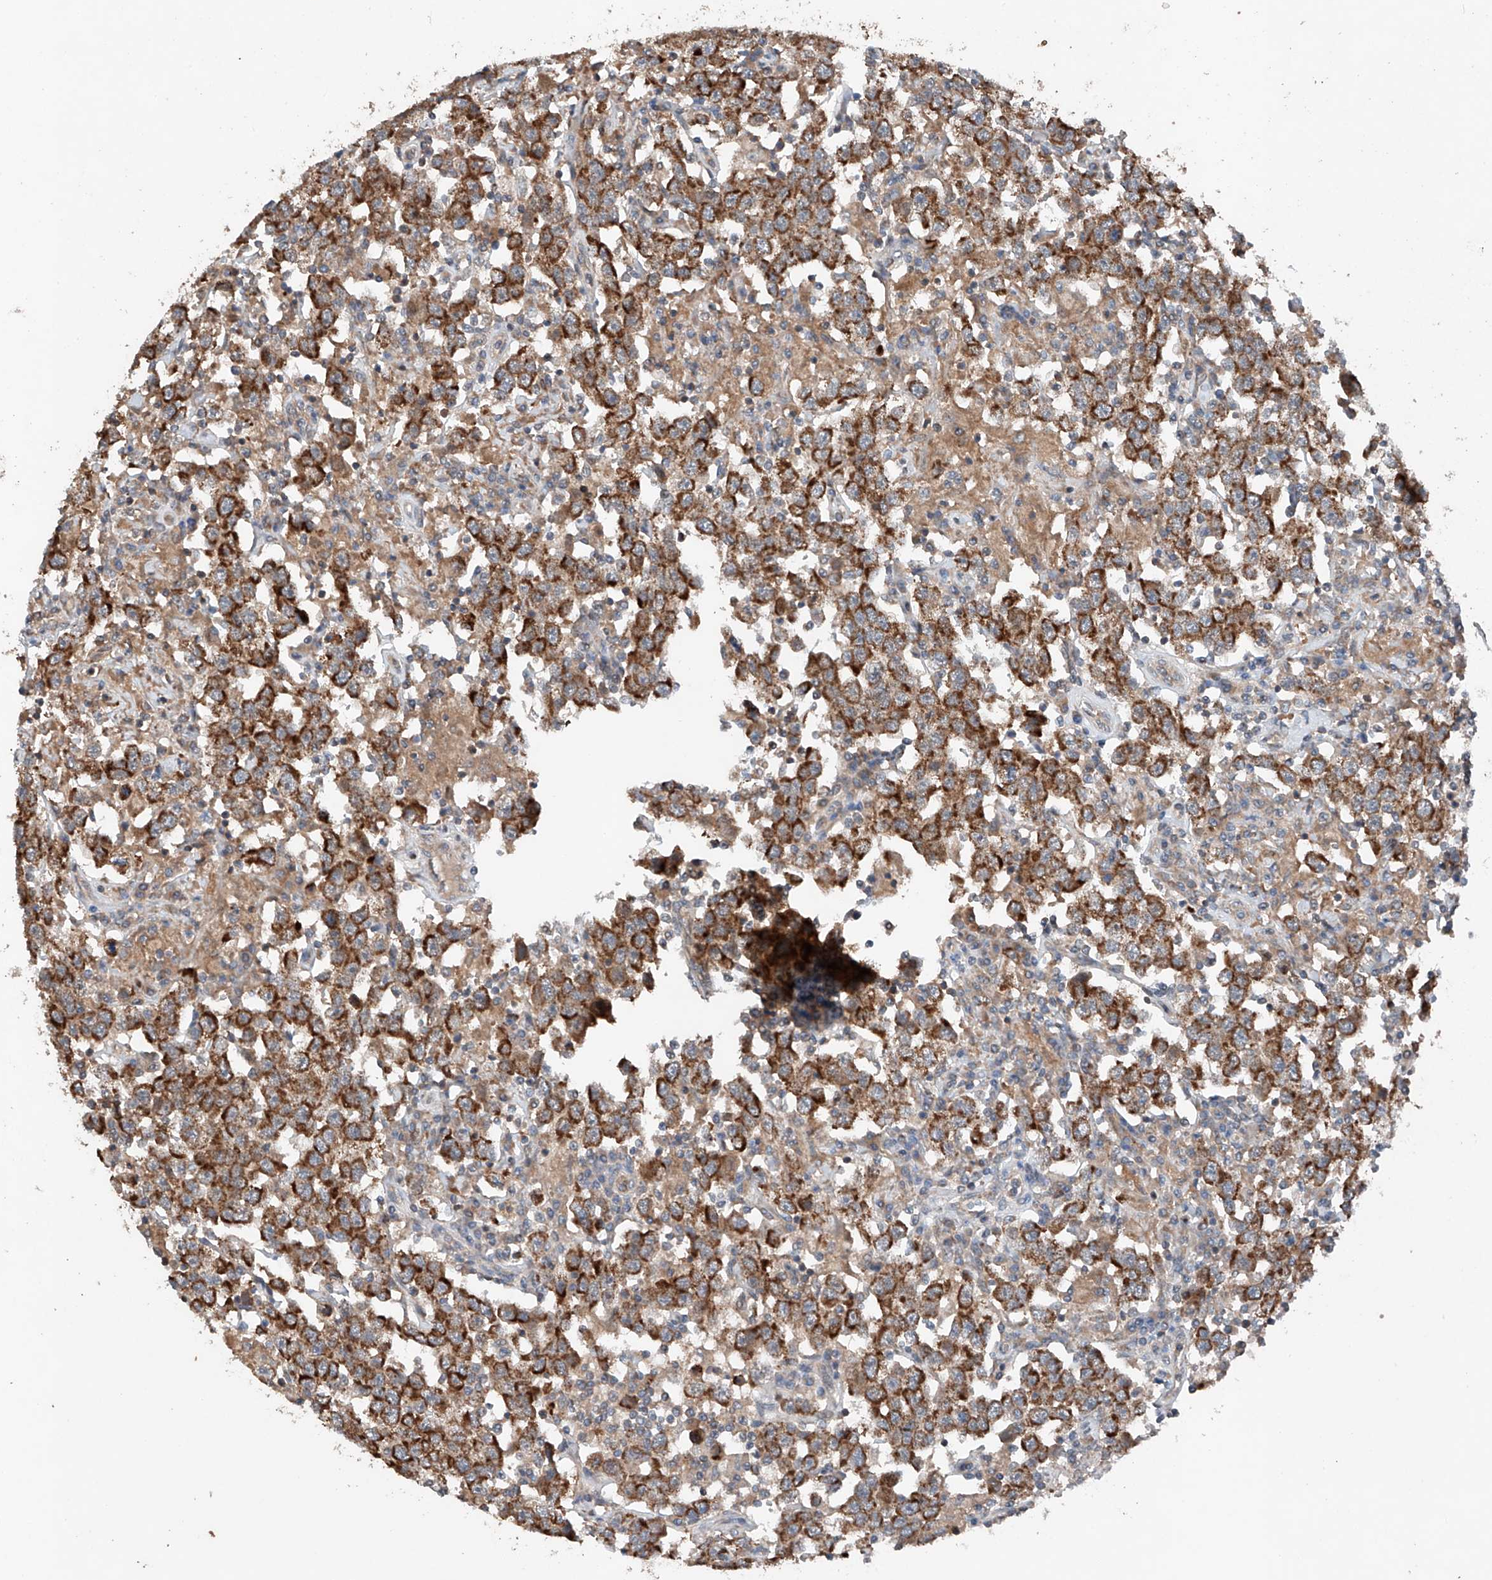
{"staining": {"intensity": "strong", "quantity": ">75%", "location": "cytoplasmic/membranous"}, "tissue": "testis cancer", "cell_type": "Tumor cells", "image_type": "cancer", "snomed": [{"axis": "morphology", "description": "Seminoma, NOS"}, {"axis": "topography", "description": "Testis"}], "caption": "Immunohistochemical staining of human testis seminoma demonstrates high levels of strong cytoplasmic/membranous positivity in about >75% of tumor cells. (Stains: DAB in brown, nuclei in blue, Microscopy: brightfield microscopy at high magnification).", "gene": "AP4B1", "patient": {"sex": "male", "age": 41}}